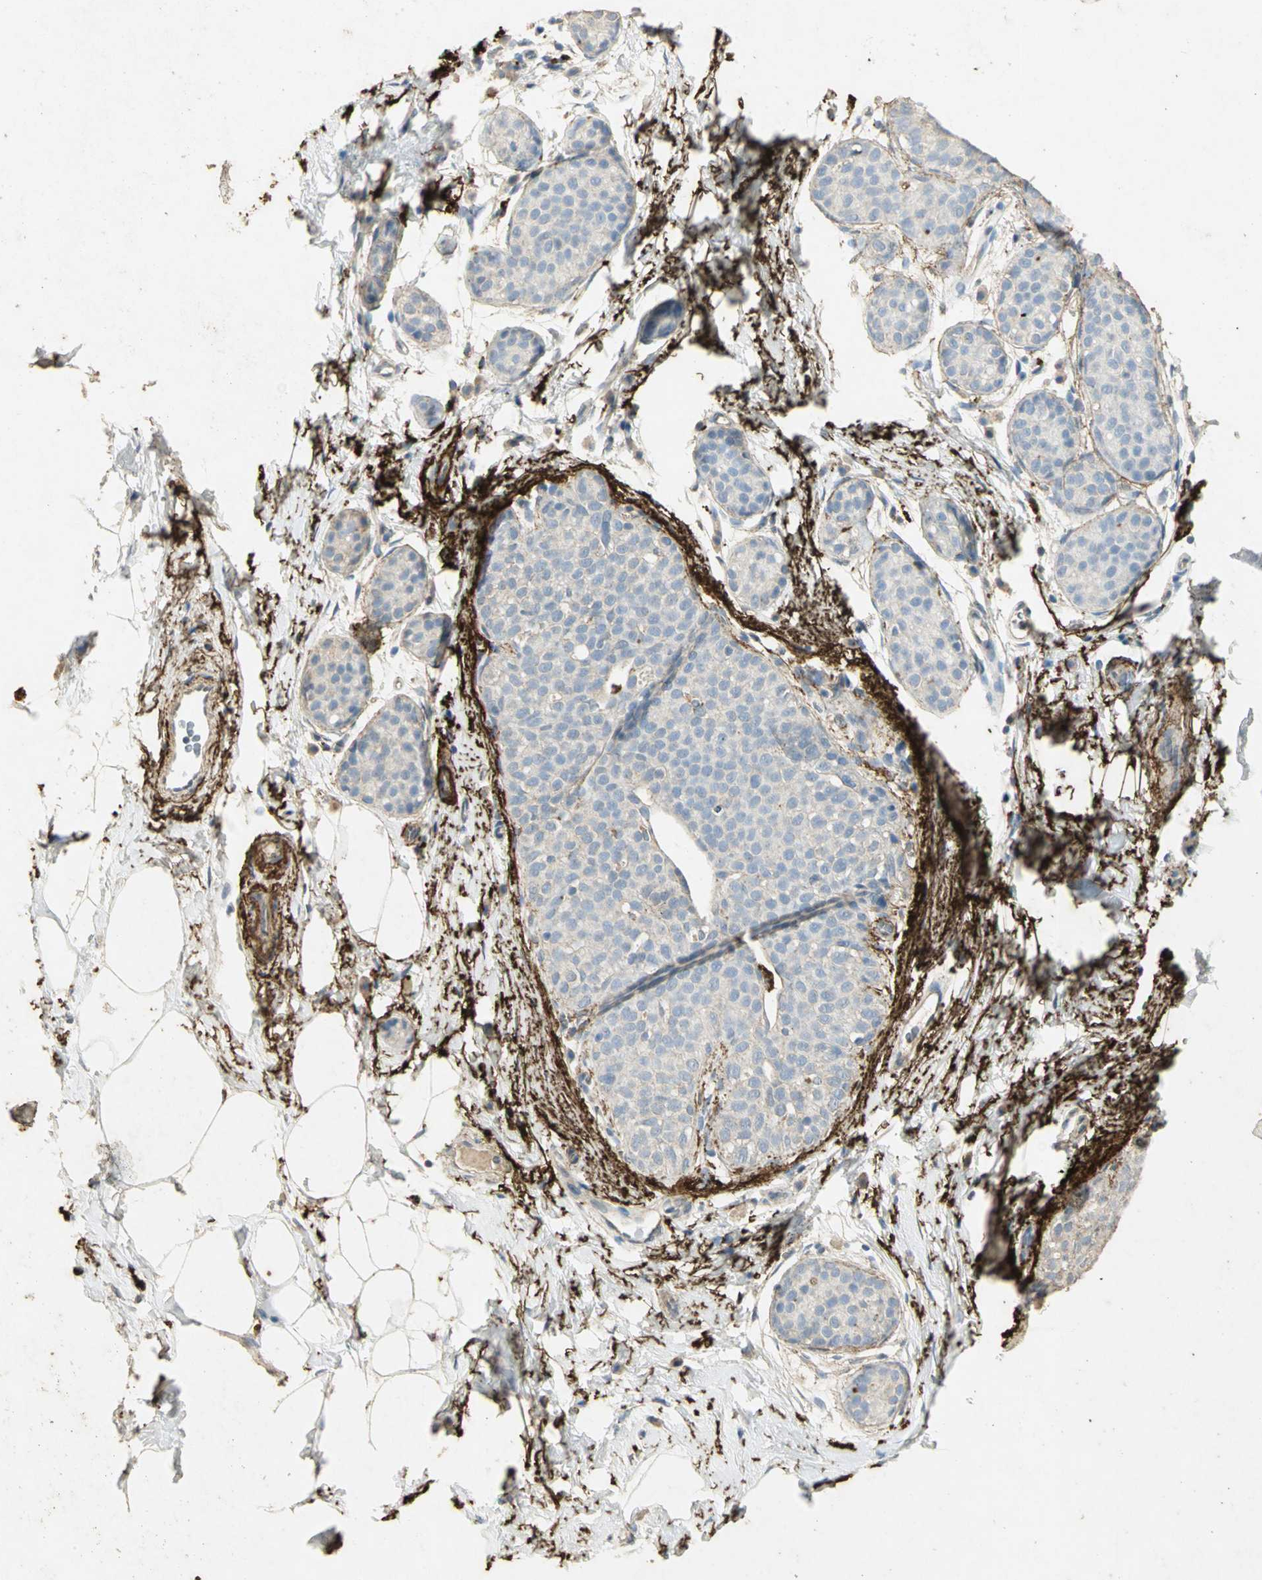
{"staining": {"intensity": "negative", "quantity": "none", "location": "none"}, "tissue": "breast cancer", "cell_type": "Tumor cells", "image_type": "cancer", "snomed": [{"axis": "morphology", "description": "Lobular carcinoma, in situ"}, {"axis": "morphology", "description": "Lobular carcinoma"}, {"axis": "topography", "description": "Breast"}], "caption": "Immunohistochemical staining of human breast cancer reveals no significant expression in tumor cells. (DAB (3,3'-diaminobenzidine) IHC visualized using brightfield microscopy, high magnification).", "gene": "ASB9", "patient": {"sex": "female", "age": 41}}